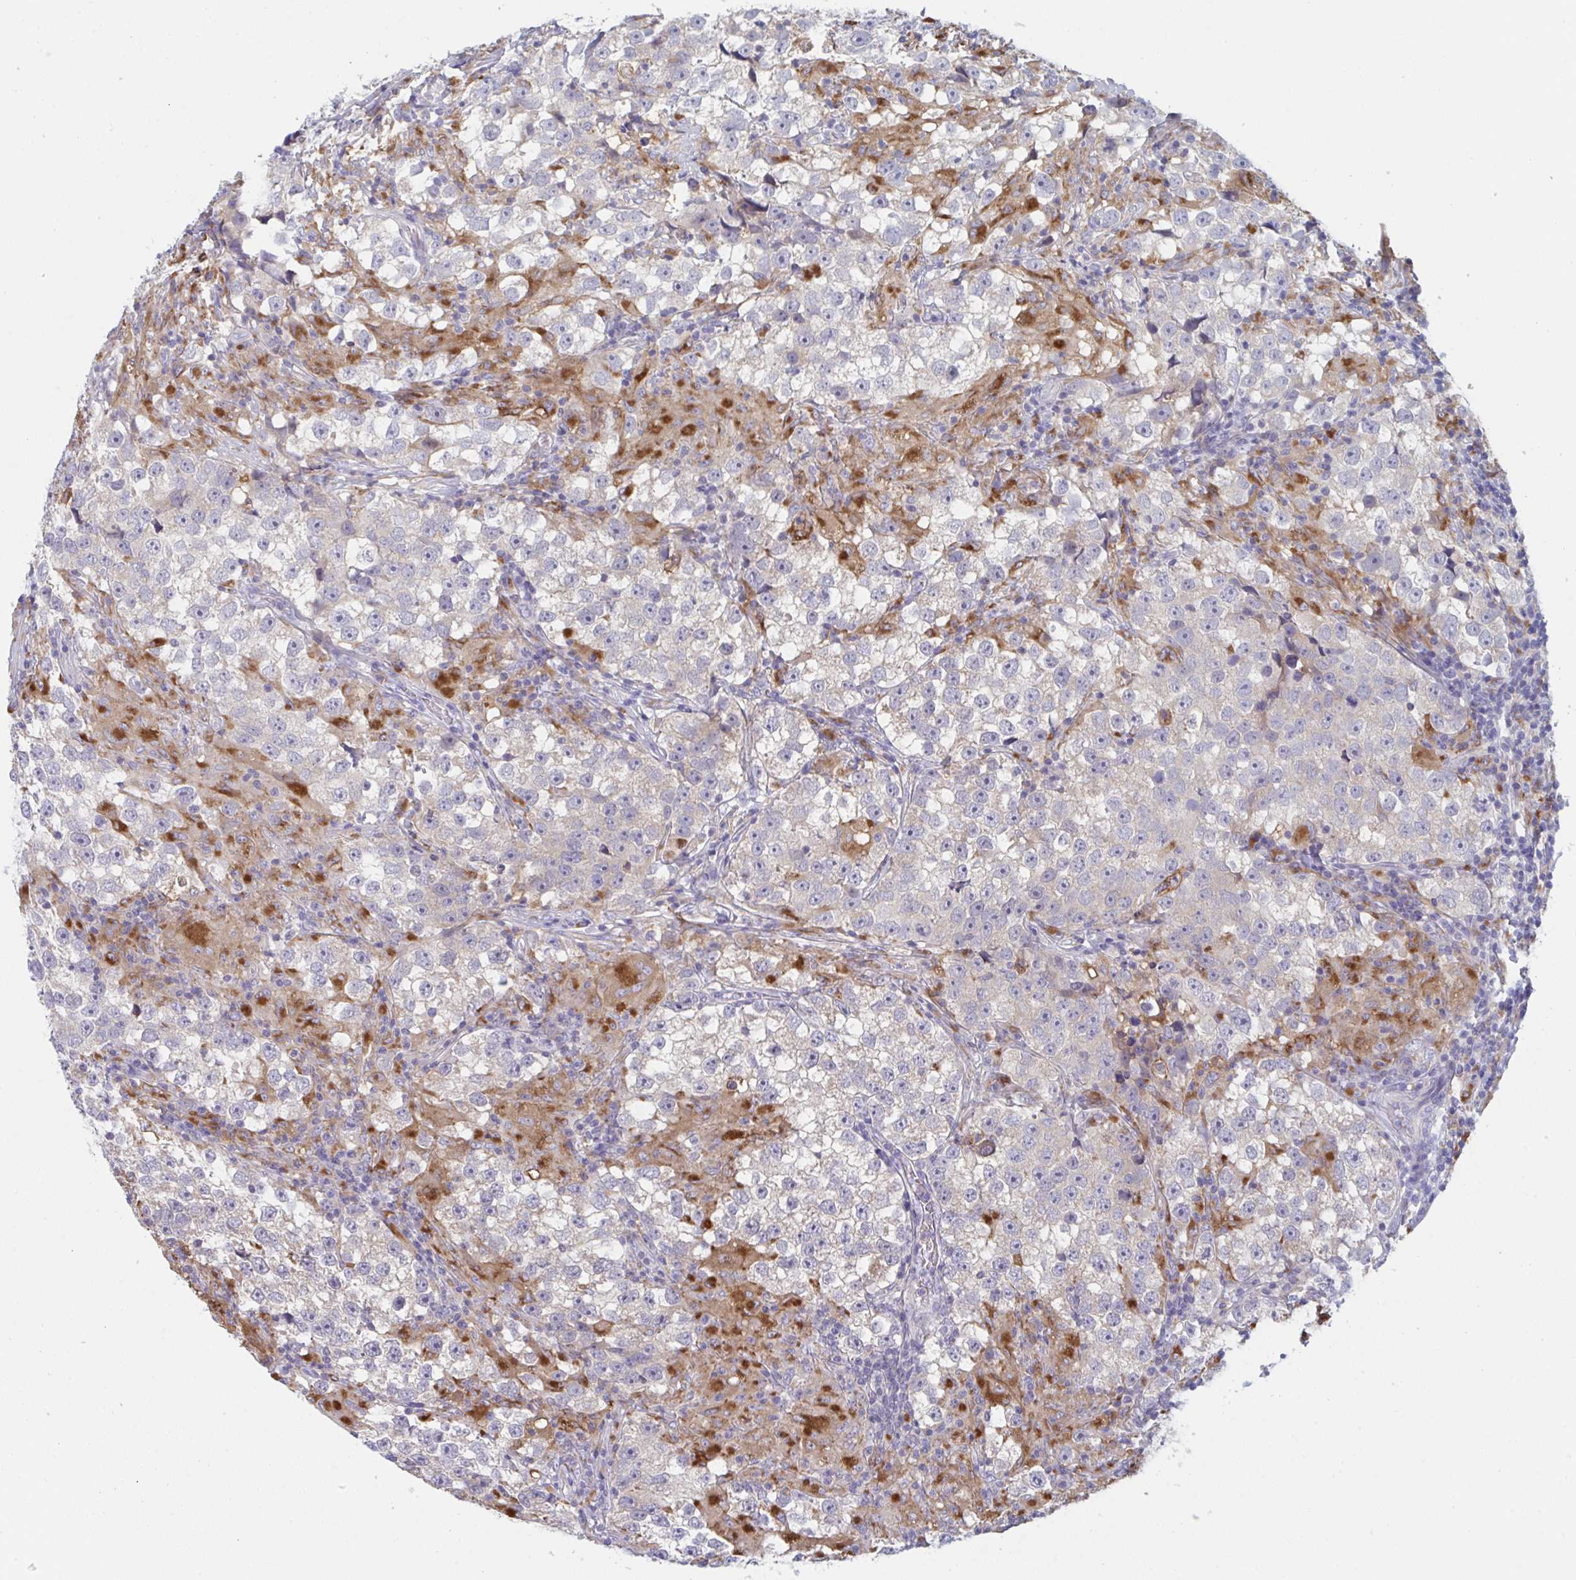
{"staining": {"intensity": "negative", "quantity": "none", "location": "none"}, "tissue": "testis cancer", "cell_type": "Tumor cells", "image_type": "cancer", "snomed": [{"axis": "morphology", "description": "Seminoma, NOS"}, {"axis": "topography", "description": "Testis"}], "caption": "Micrograph shows no protein expression in tumor cells of testis cancer (seminoma) tissue. (Immunohistochemistry (ihc), brightfield microscopy, high magnification).", "gene": "NIPSNAP1", "patient": {"sex": "male", "age": 46}}